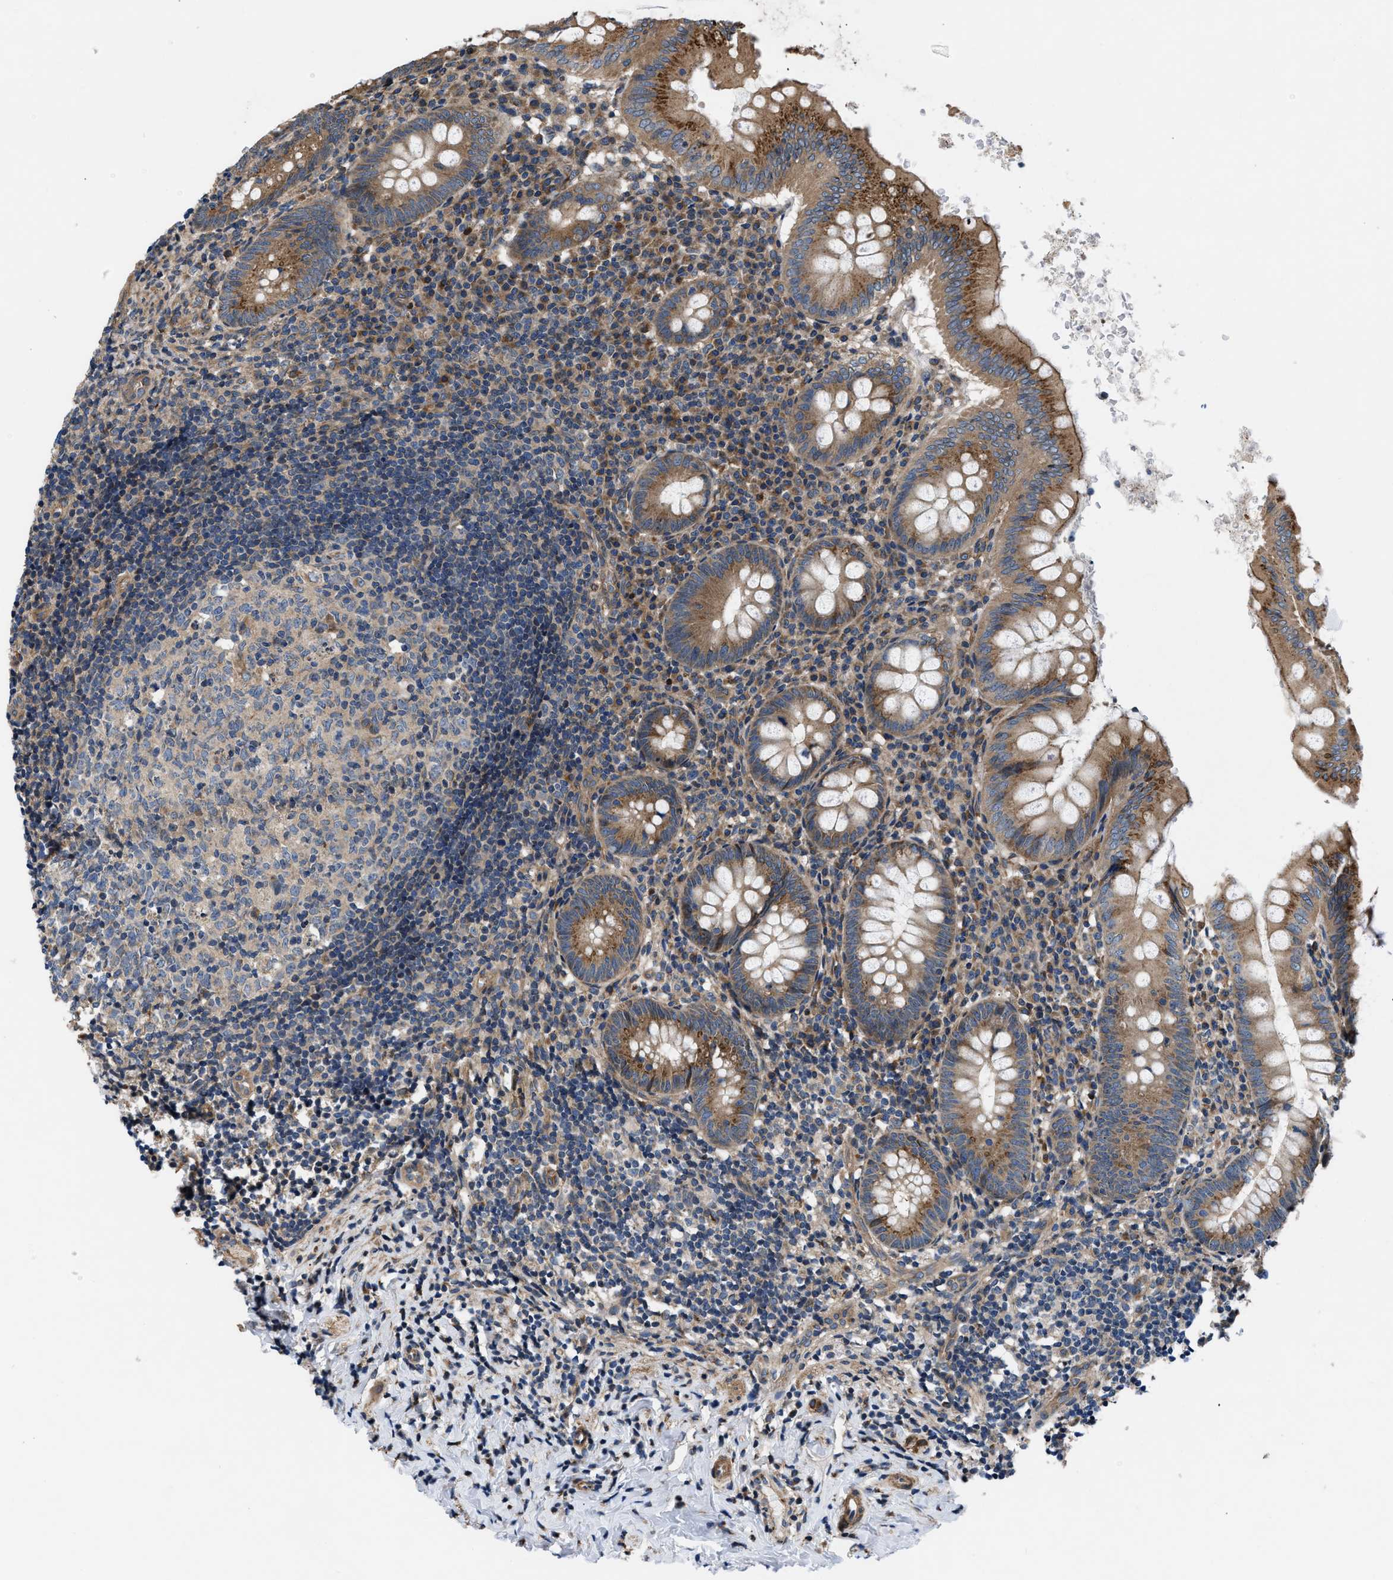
{"staining": {"intensity": "moderate", "quantity": ">75%", "location": "cytoplasmic/membranous"}, "tissue": "appendix", "cell_type": "Glandular cells", "image_type": "normal", "snomed": [{"axis": "morphology", "description": "Normal tissue, NOS"}, {"axis": "topography", "description": "Appendix"}], "caption": "The photomicrograph exhibits staining of unremarkable appendix, revealing moderate cytoplasmic/membranous protein positivity (brown color) within glandular cells.", "gene": "CEP128", "patient": {"sex": "male", "age": 8}}